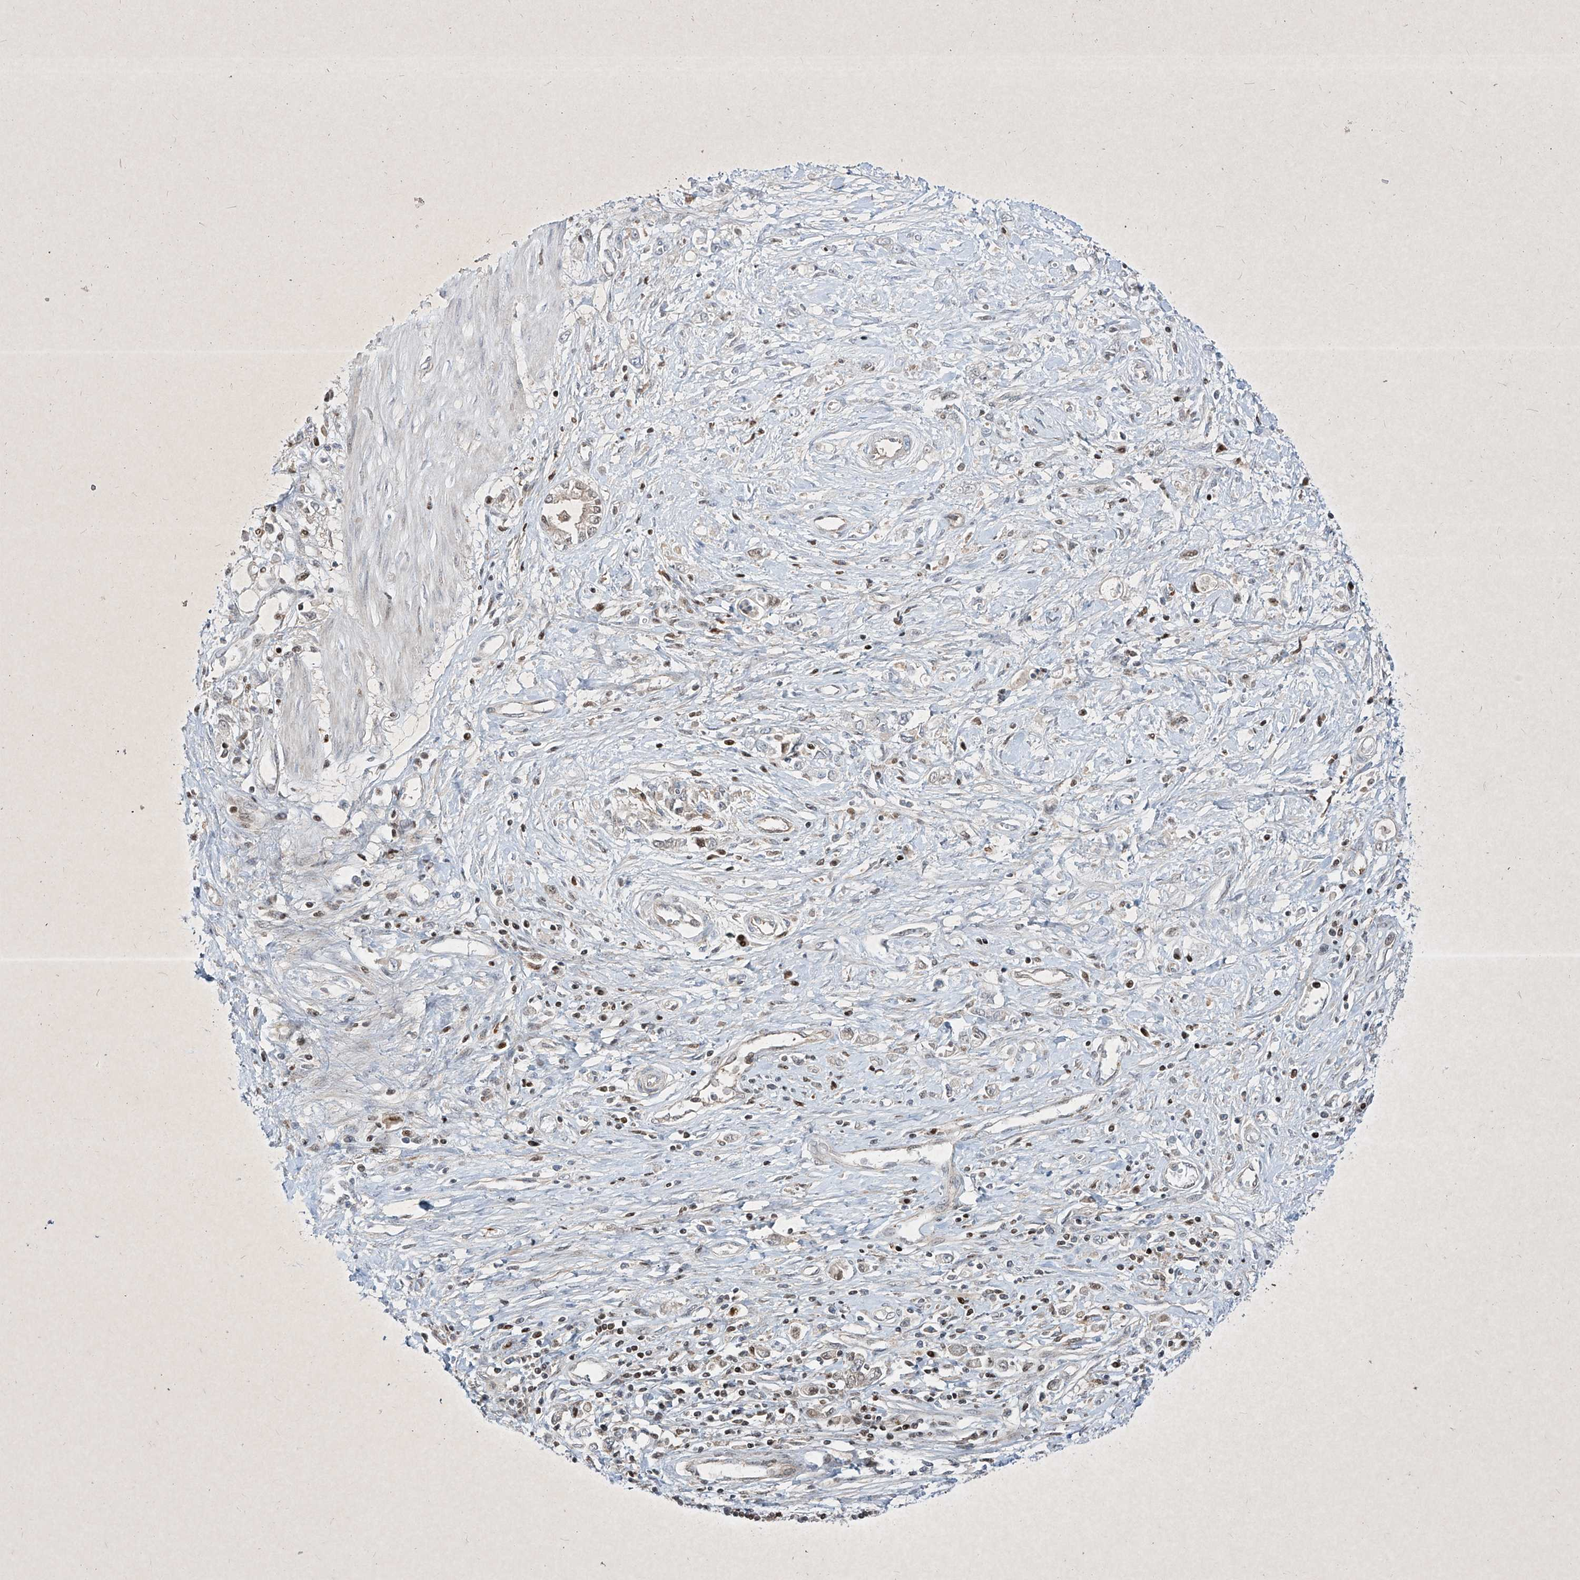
{"staining": {"intensity": "negative", "quantity": "none", "location": "none"}, "tissue": "stomach cancer", "cell_type": "Tumor cells", "image_type": "cancer", "snomed": [{"axis": "morphology", "description": "Adenocarcinoma, NOS"}, {"axis": "topography", "description": "Stomach"}], "caption": "Immunohistochemistry (IHC) image of stomach cancer stained for a protein (brown), which shows no expression in tumor cells.", "gene": "PSMB10", "patient": {"sex": "female", "age": 76}}